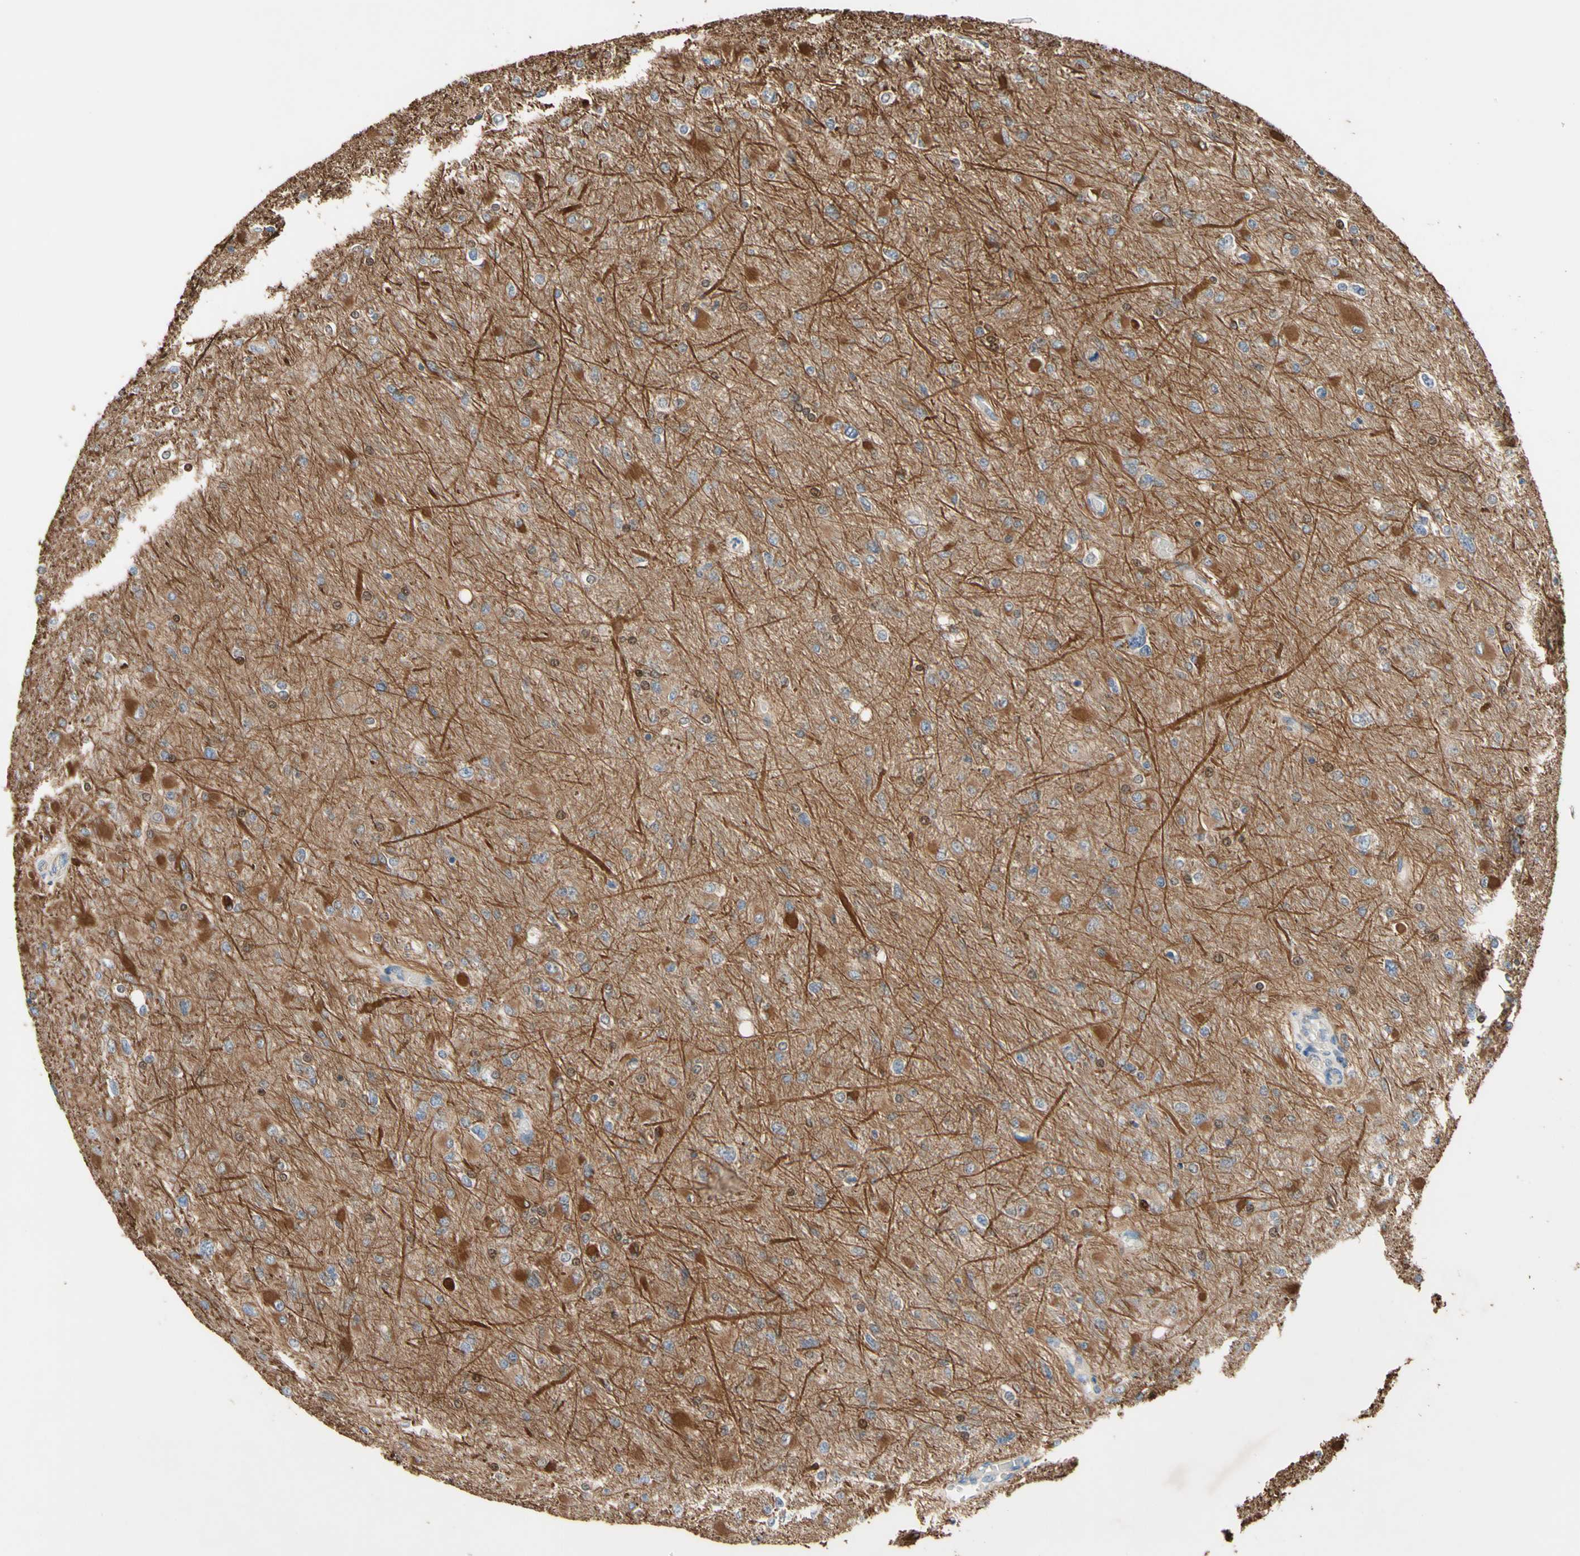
{"staining": {"intensity": "moderate", "quantity": "<25%", "location": "cytoplasmic/membranous,nuclear"}, "tissue": "glioma", "cell_type": "Tumor cells", "image_type": "cancer", "snomed": [{"axis": "morphology", "description": "Glioma, malignant, High grade"}, {"axis": "topography", "description": "Cerebral cortex"}], "caption": "Brown immunohistochemical staining in glioma shows moderate cytoplasmic/membranous and nuclear staining in approximately <25% of tumor cells. Immunohistochemistry stains the protein of interest in brown and the nuclei are stained blue.", "gene": "TRAF2", "patient": {"sex": "female", "age": 36}}